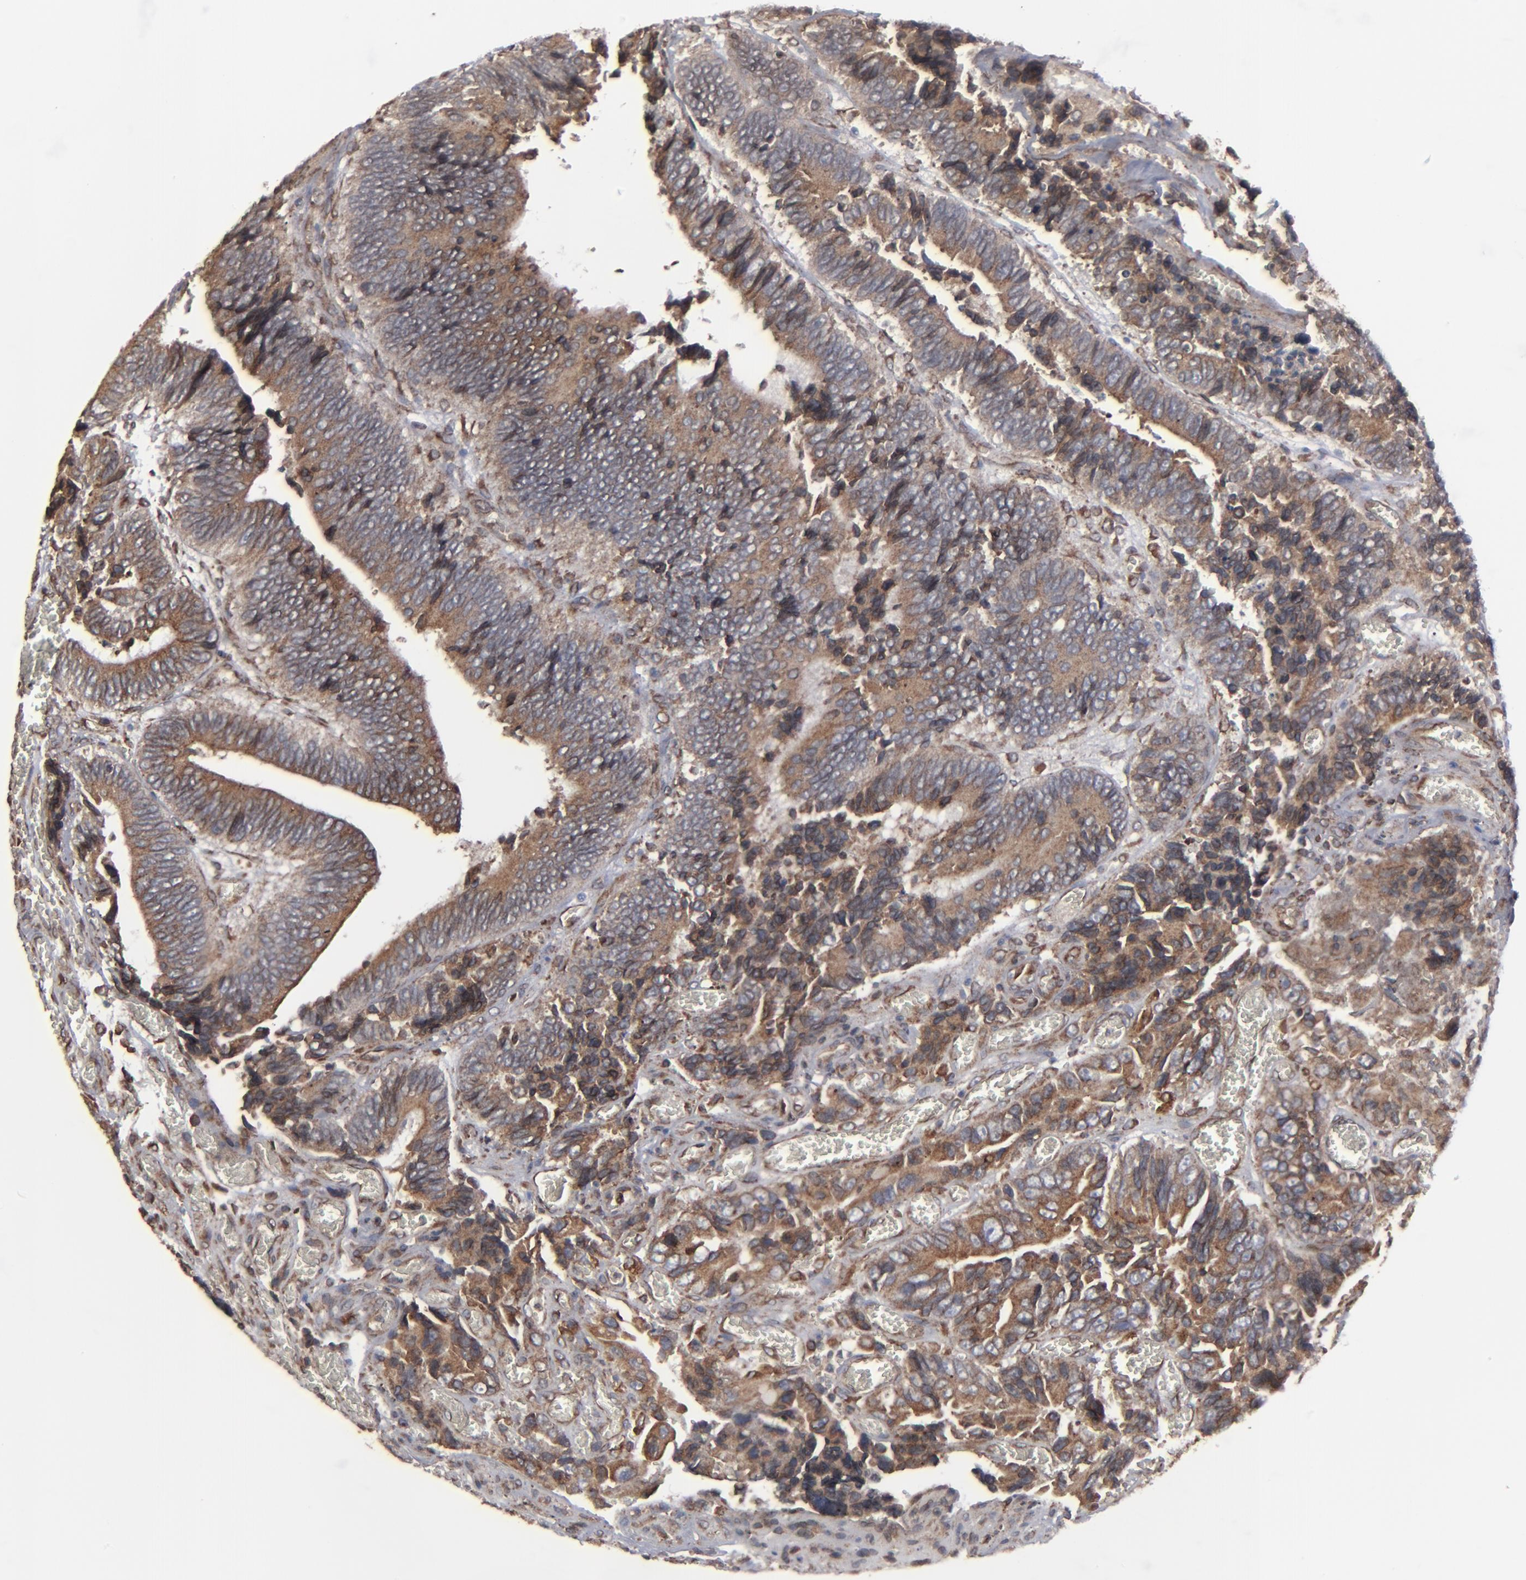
{"staining": {"intensity": "moderate", "quantity": ">75%", "location": "cytoplasmic/membranous"}, "tissue": "colorectal cancer", "cell_type": "Tumor cells", "image_type": "cancer", "snomed": [{"axis": "morphology", "description": "Adenocarcinoma, NOS"}, {"axis": "topography", "description": "Colon"}], "caption": "This histopathology image exhibits immunohistochemistry staining of human colorectal adenocarcinoma, with medium moderate cytoplasmic/membranous staining in about >75% of tumor cells.", "gene": "CNIH1", "patient": {"sex": "male", "age": 72}}